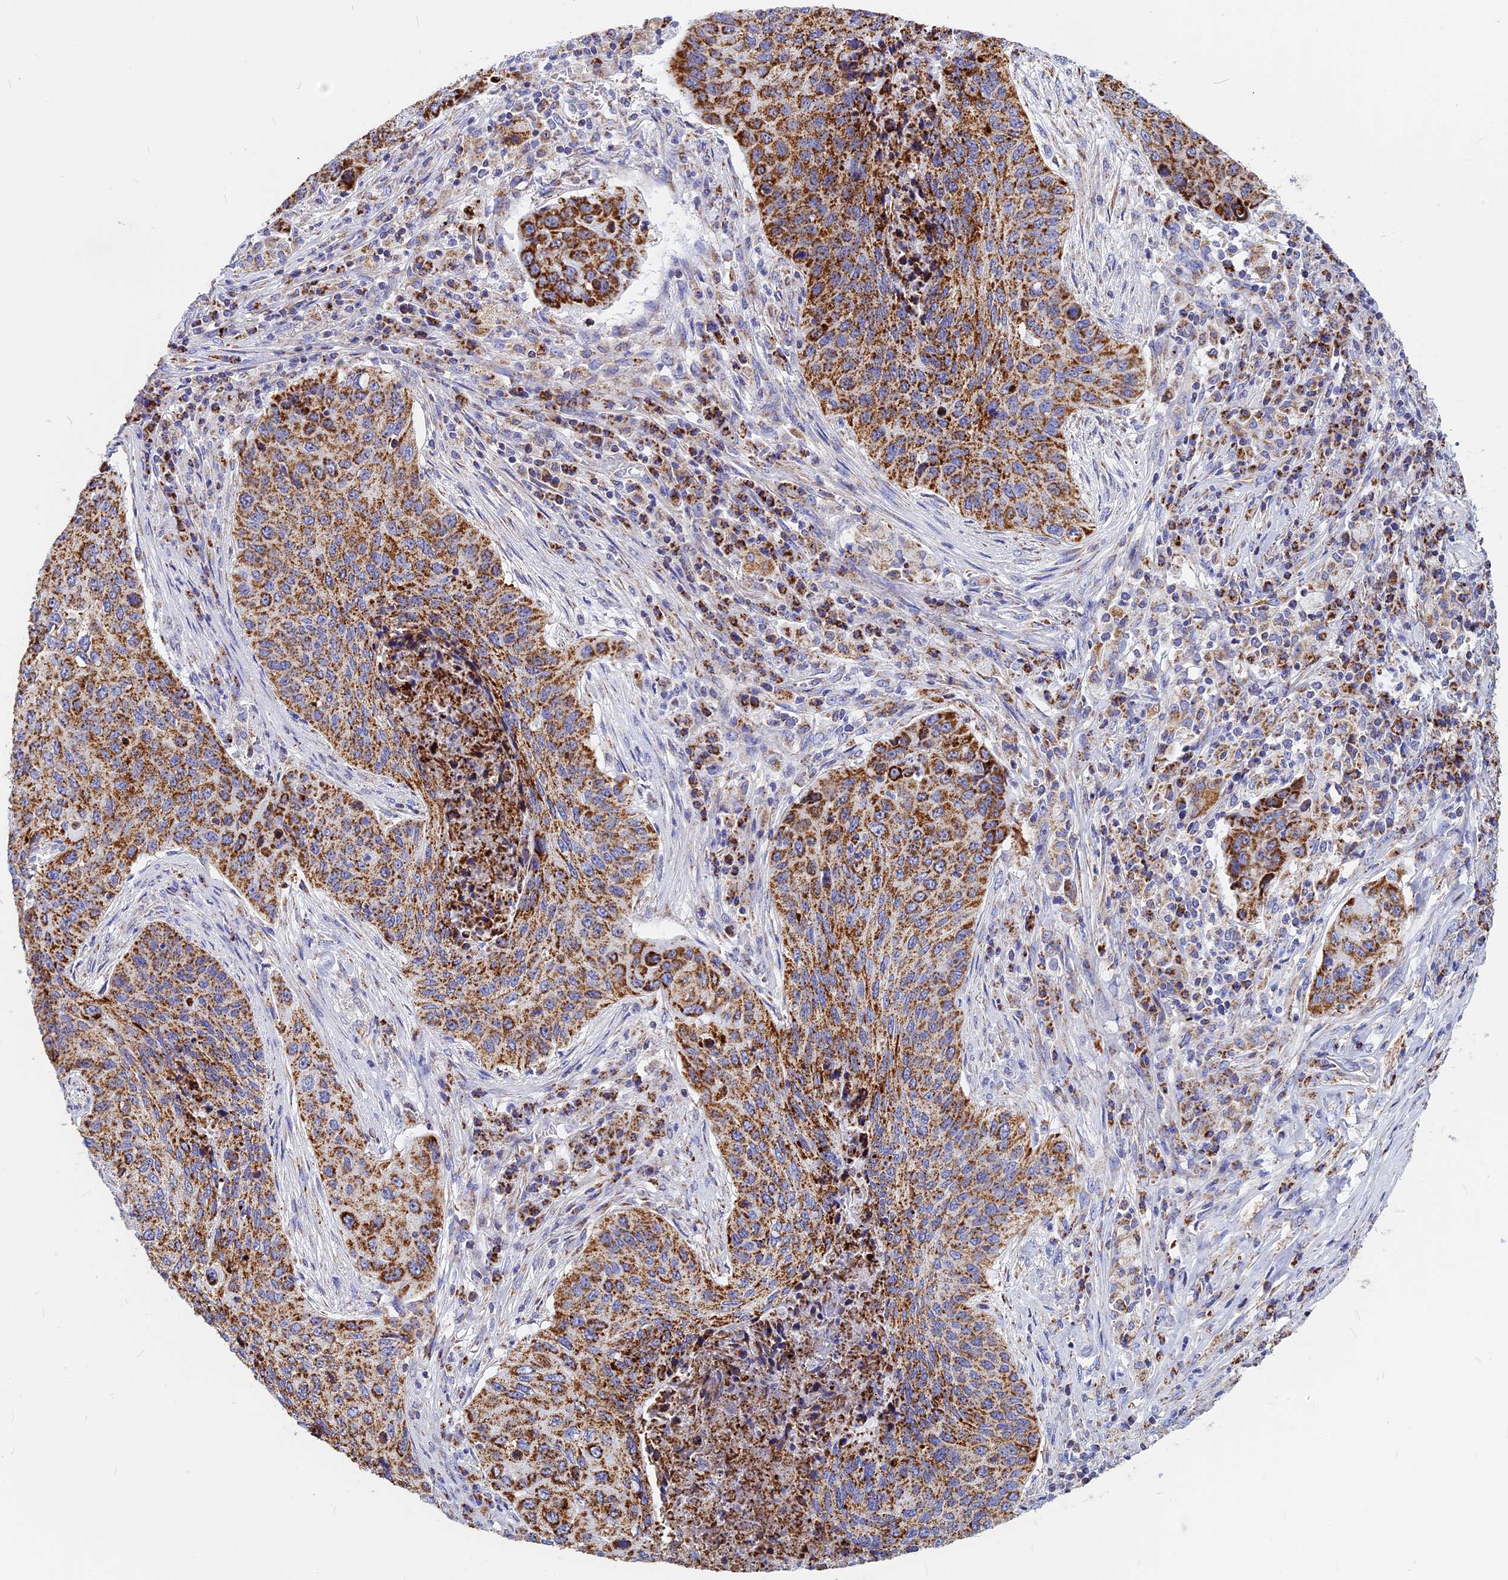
{"staining": {"intensity": "strong", "quantity": ">75%", "location": "cytoplasmic/membranous"}, "tissue": "lung cancer", "cell_type": "Tumor cells", "image_type": "cancer", "snomed": [{"axis": "morphology", "description": "Squamous cell carcinoma, NOS"}, {"axis": "topography", "description": "Lung"}], "caption": "Lung cancer (squamous cell carcinoma) stained for a protein shows strong cytoplasmic/membranous positivity in tumor cells.", "gene": "VDAC2", "patient": {"sex": "female", "age": 63}}